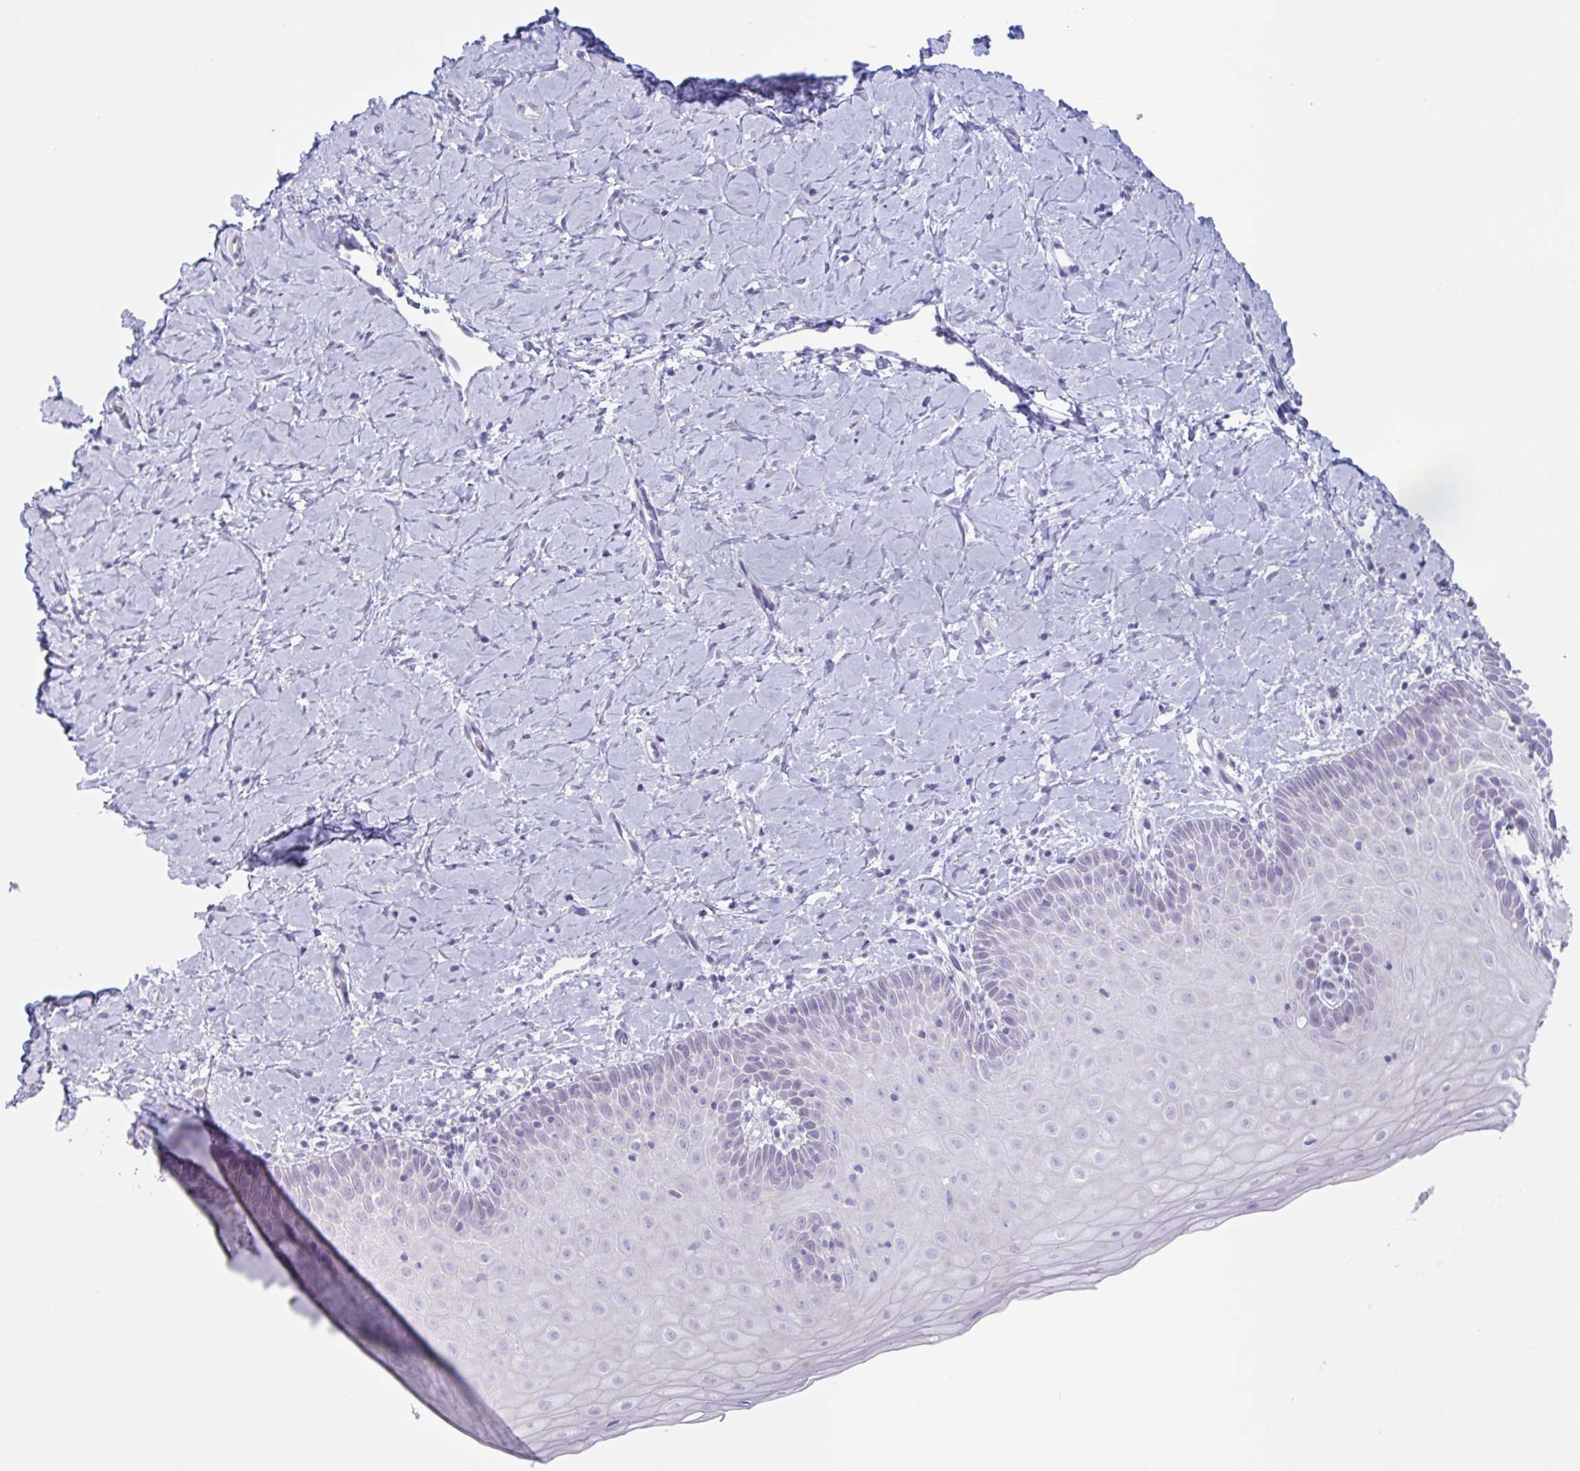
{"staining": {"intensity": "negative", "quantity": "none", "location": "none"}, "tissue": "cervix", "cell_type": "Glandular cells", "image_type": "normal", "snomed": [{"axis": "morphology", "description": "Normal tissue, NOS"}, {"axis": "topography", "description": "Cervix"}], "caption": "The histopathology image reveals no staining of glandular cells in benign cervix. The staining was performed using DAB to visualize the protein expression in brown, while the nuclei were stained in blue with hematoxylin (Magnification: 20x).", "gene": "CYP4F11", "patient": {"sex": "female", "age": 37}}